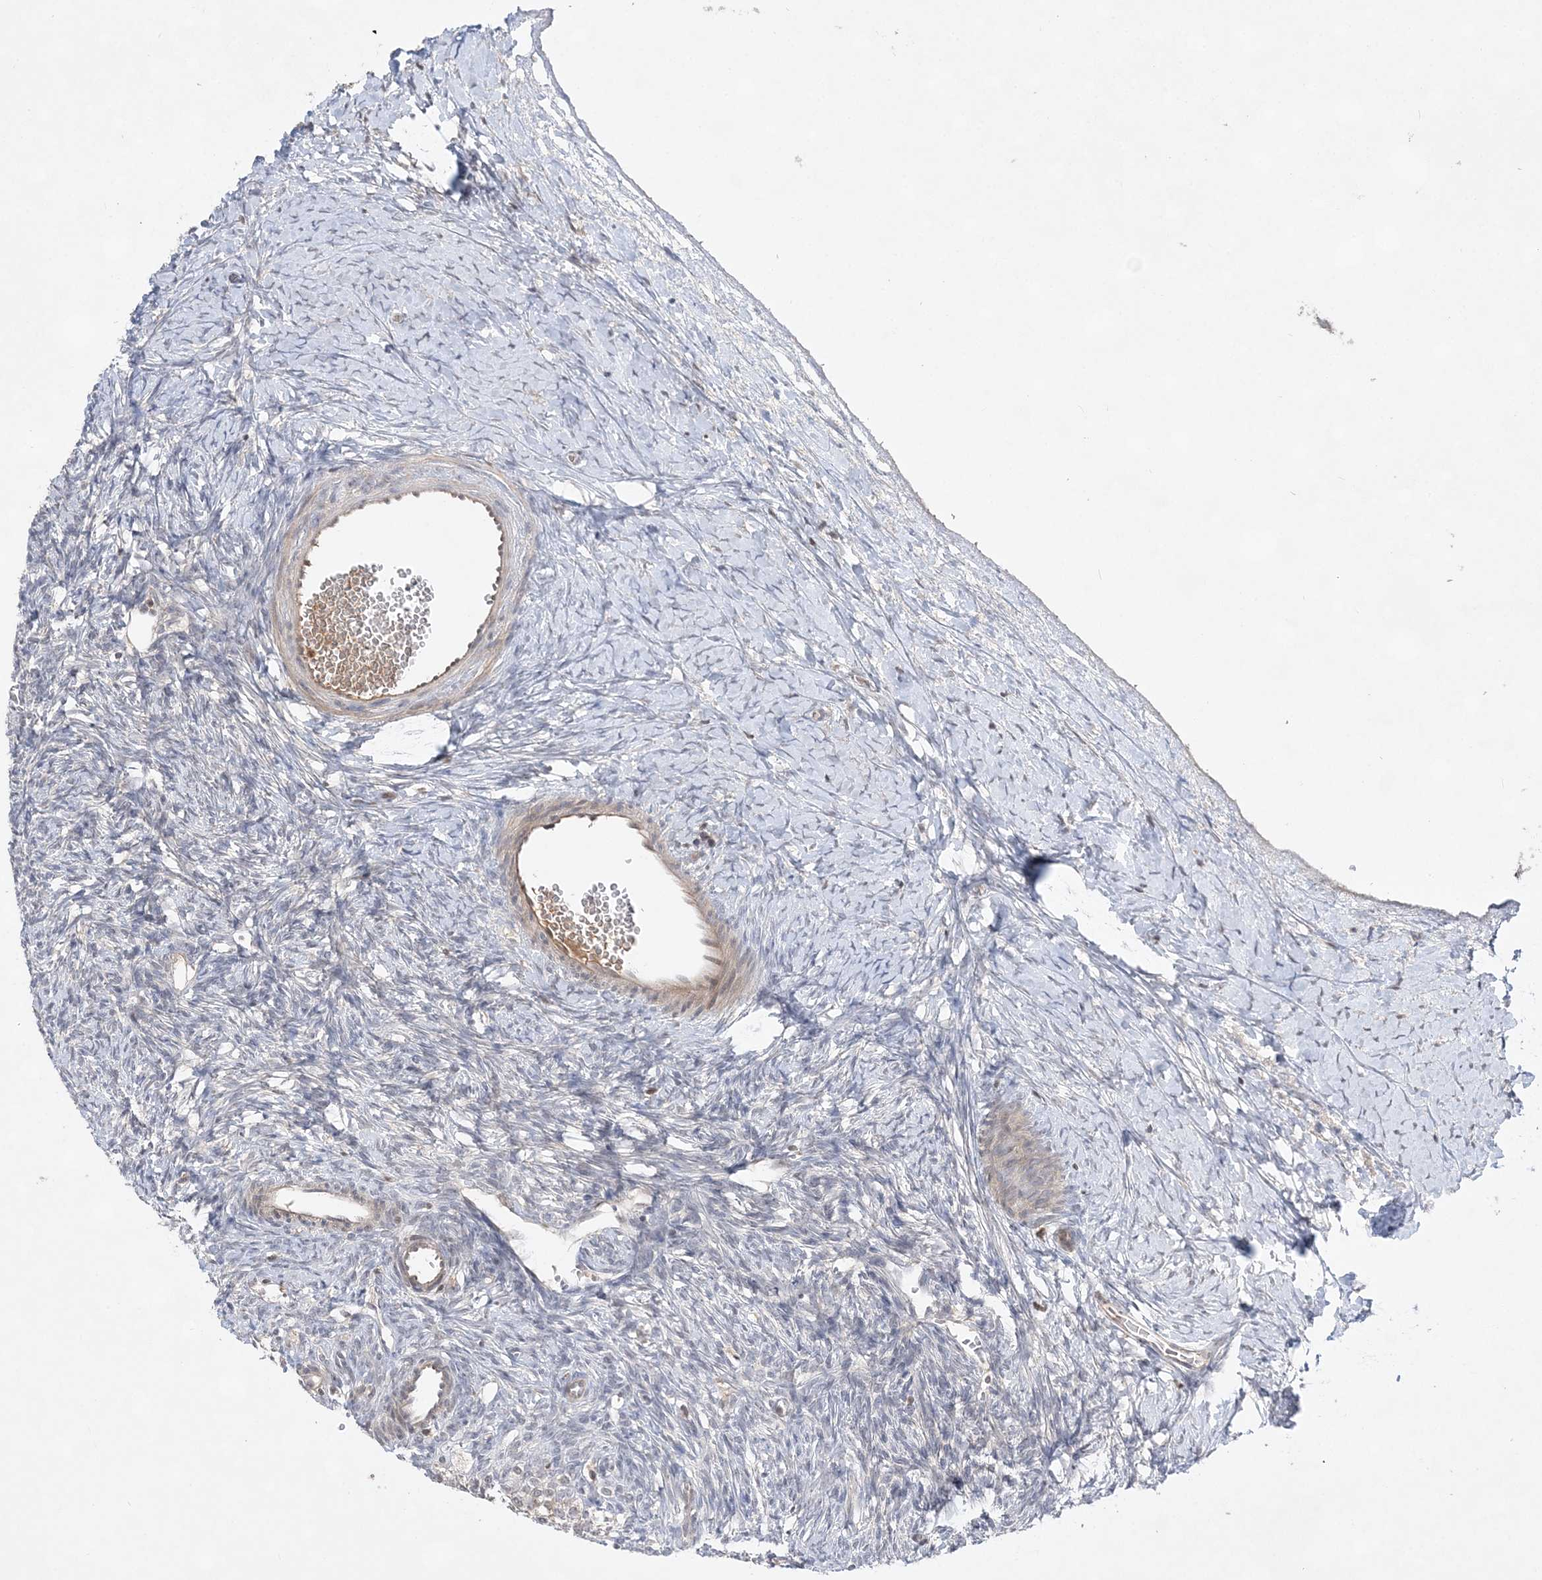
{"staining": {"intensity": "negative", "quantity": "none", "location": "none"}, "tissue": "ovary", "cell_type": "Ovarian stroma cells", "image_type": "normal", "snomed": [{"axis": "morphology", "description": "Normal tissue, NOS"}, {"axis": "morphology", "description": "Developmental malformation"}, {"axis": "topography", "description": "Ovary"}], "caption": "Ovary stained for a protein using immunohistochemistry (IHC) displays no expression ovarian stroma cells.", "gene": "TMEM132B", "patient": {"sex": "female", "age": 39}}